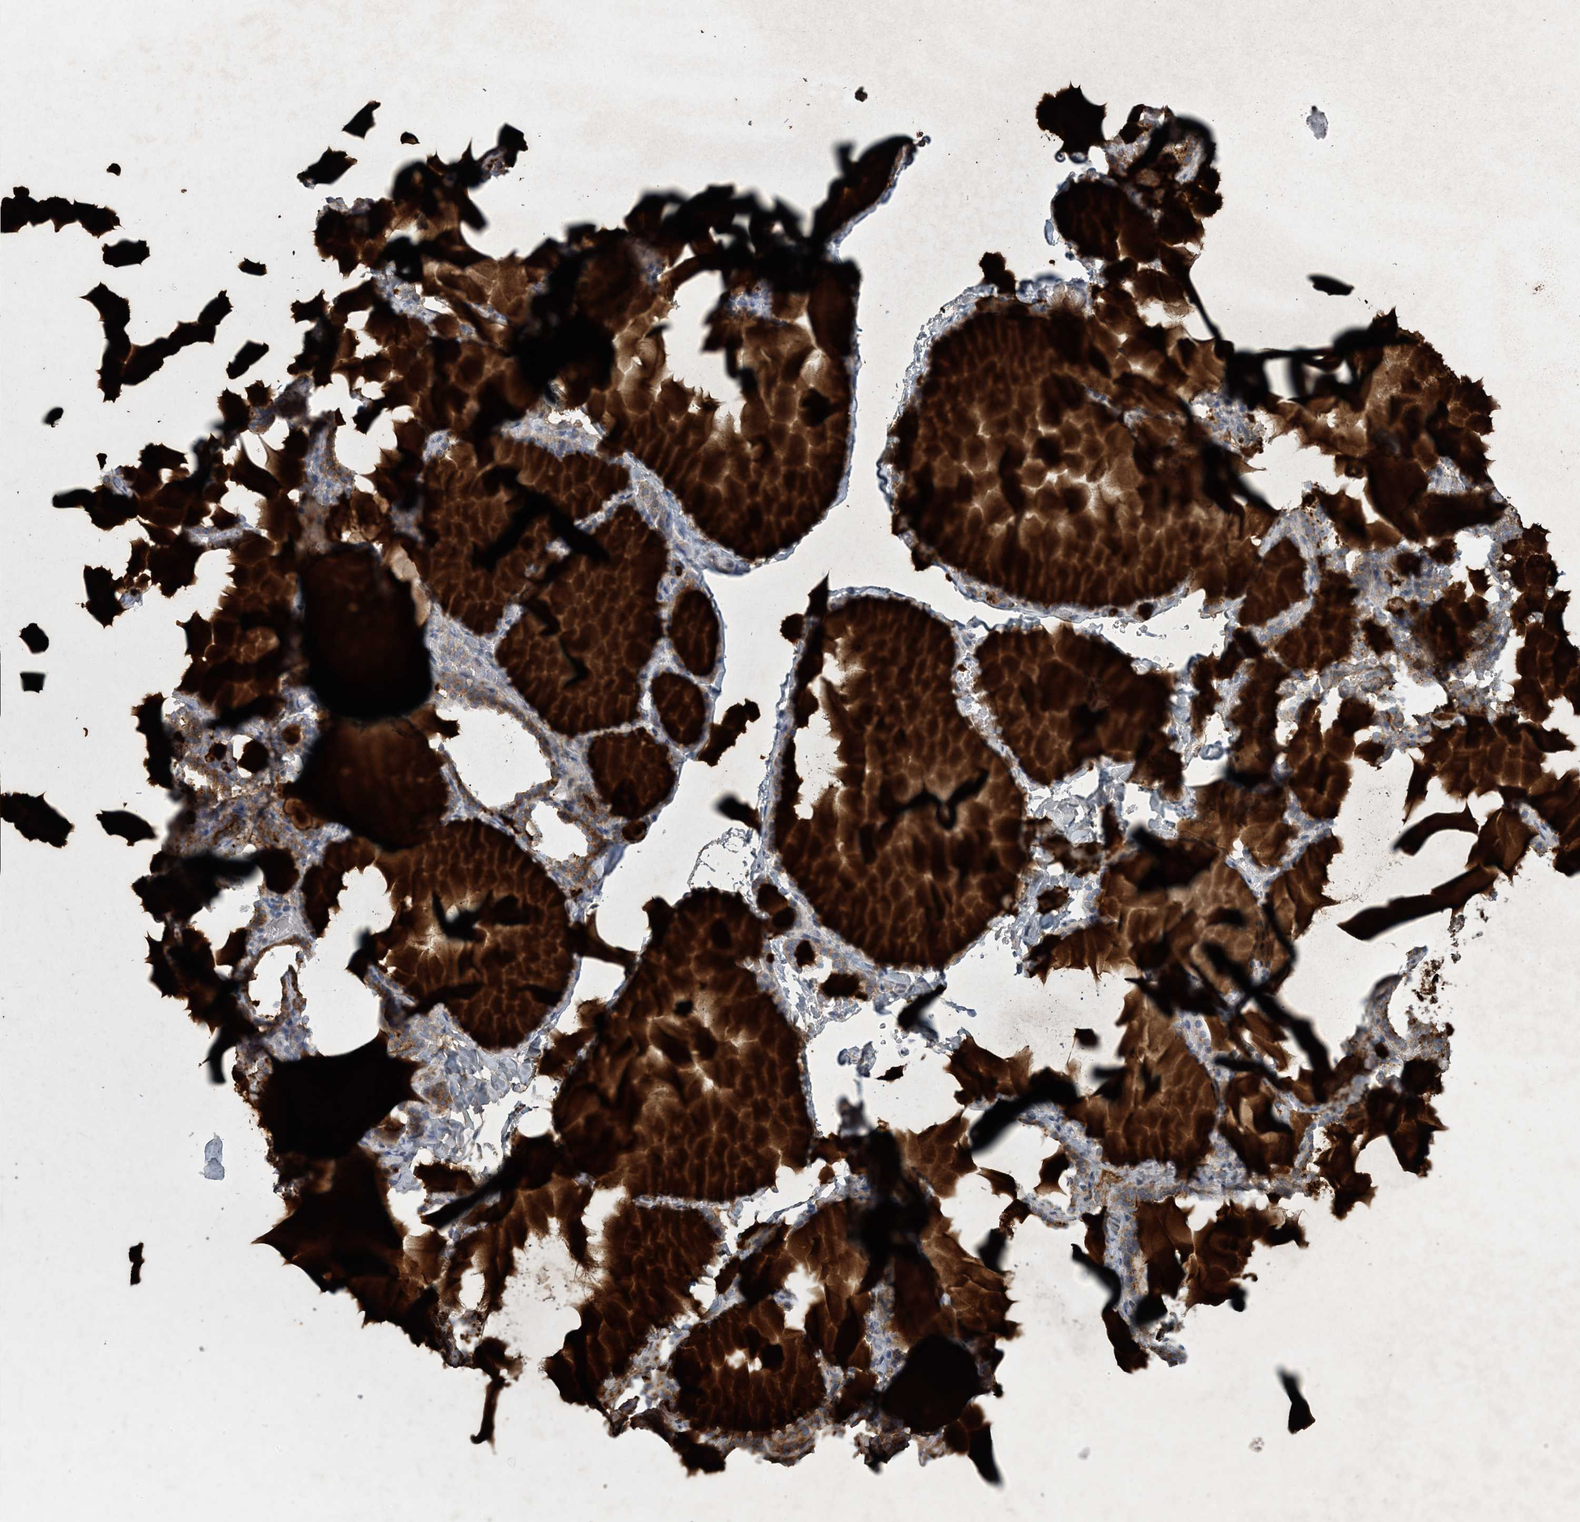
{"staining": {"intensity": "strong", "quantity": ">75%", "location": "cytoplasmic/membranous"}, "tissue": "thyroid gland", "cell_type": "Glandular cells", "image_type": "normal", "snomed": [{"axis": "morphology", "description": "Normal tissue, NOS"}, {"axis": "topography", "description": "Thyroid gland"}], "caption": "Benign thyroid gland displays strong cytoplasmic/membranous expression in about >75% of glandular cells Using DAB (3,3'-diaminobenzidine) (brown) and hematoxylin (blue) stains, captured at high magnification using brightfield microscopy..", "gene": "HIKESHI", "patient": {"sex": "female", "age": 22}}